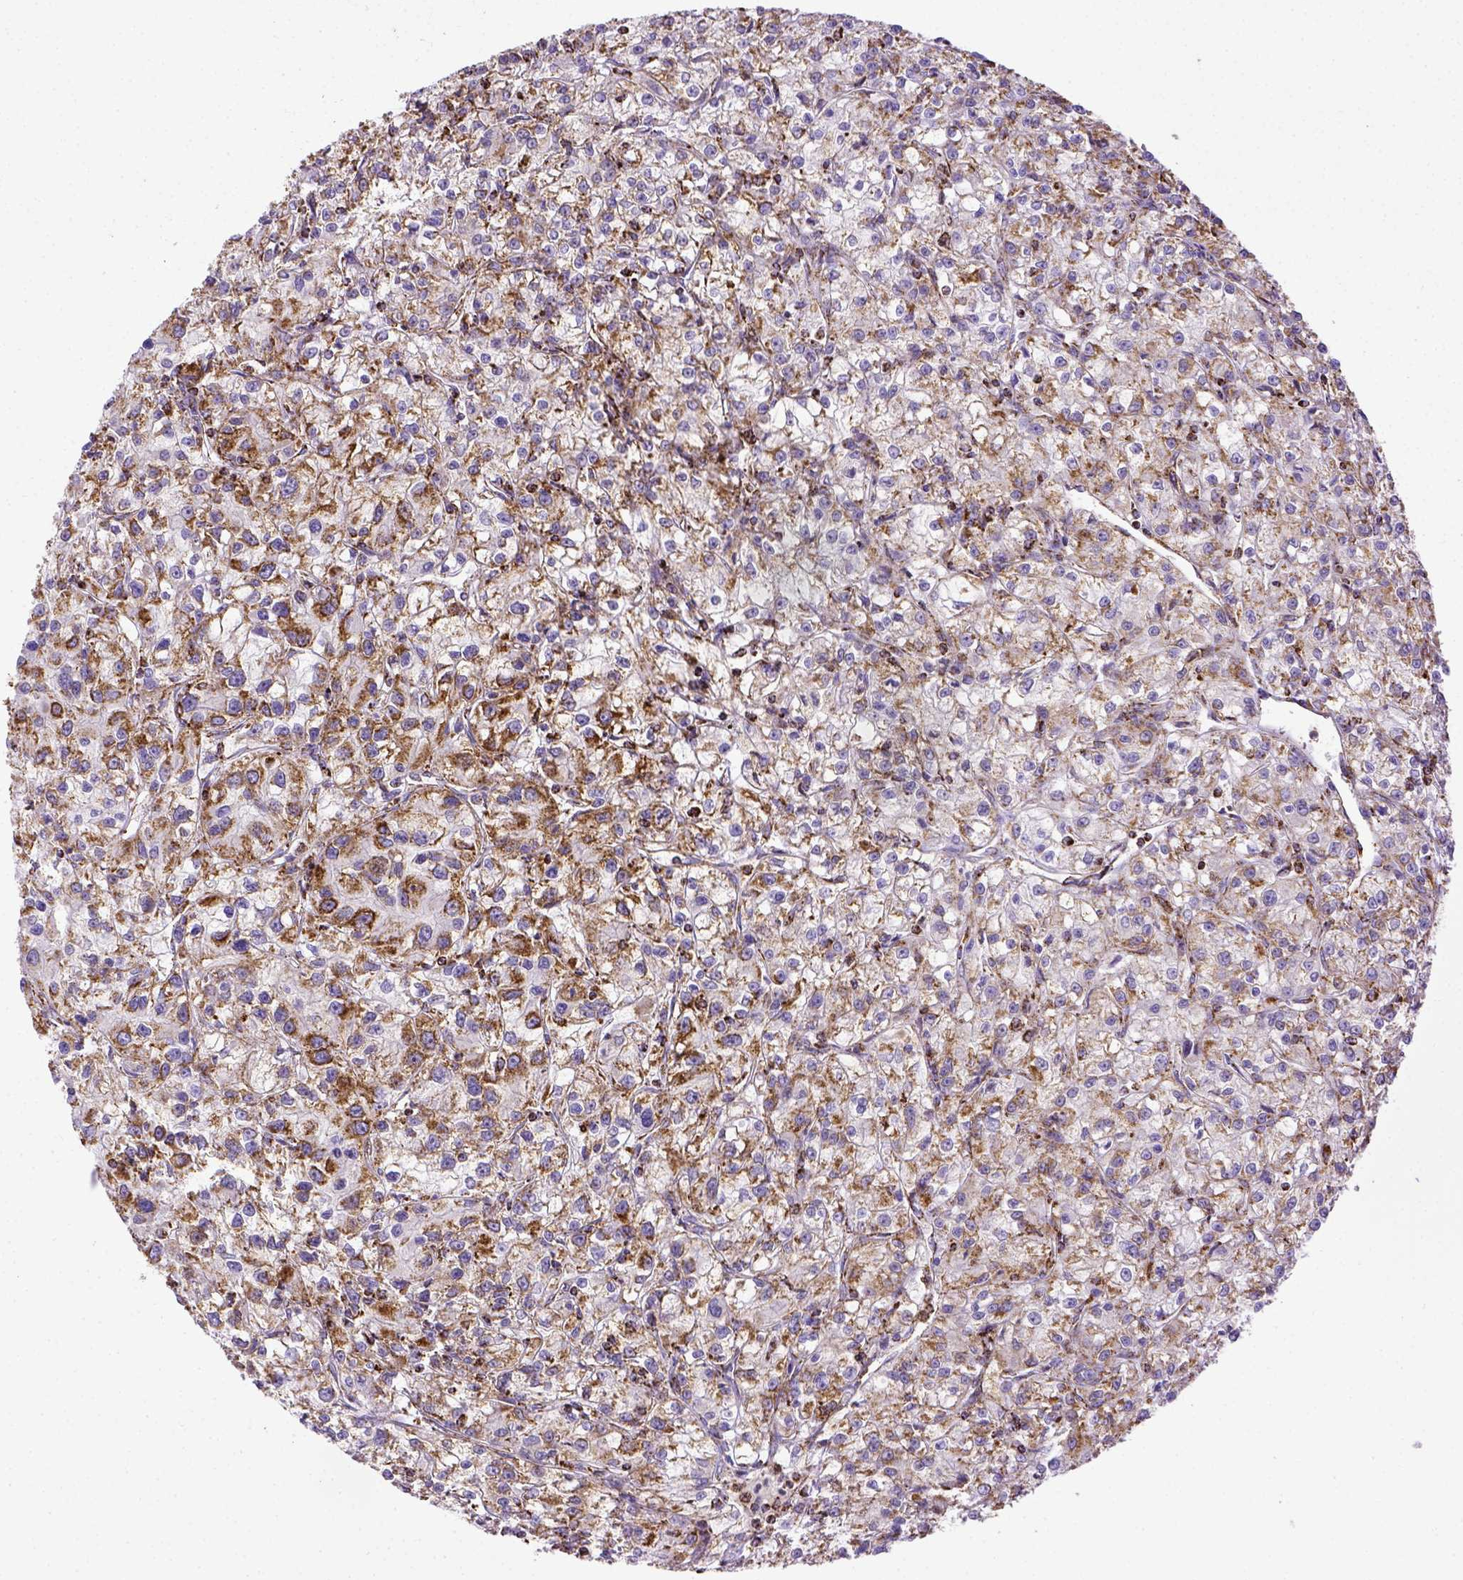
{"staining": {"intensity": "moderate", "quantity": ">75%", "location": "cytoplasmic/membranous"}, "tissue": "renal cancer", "cell_type": "Tumor cells", "image_type": "cancer", "snomed": [{"axis": "morphology", "description": "Adenocarcinoma, NOS"}, {"axis": "topography", "description": "Kidney"}], "caption": "Approximately >75% of tumor cells in human renal adenocarcinoma exhibit moderate cytoplasmic/membranous protein expression as visualized by brown immunohistochemical staining.", "gene": "MT-CO1", "patient": {"sex": "female", "age": 59}}